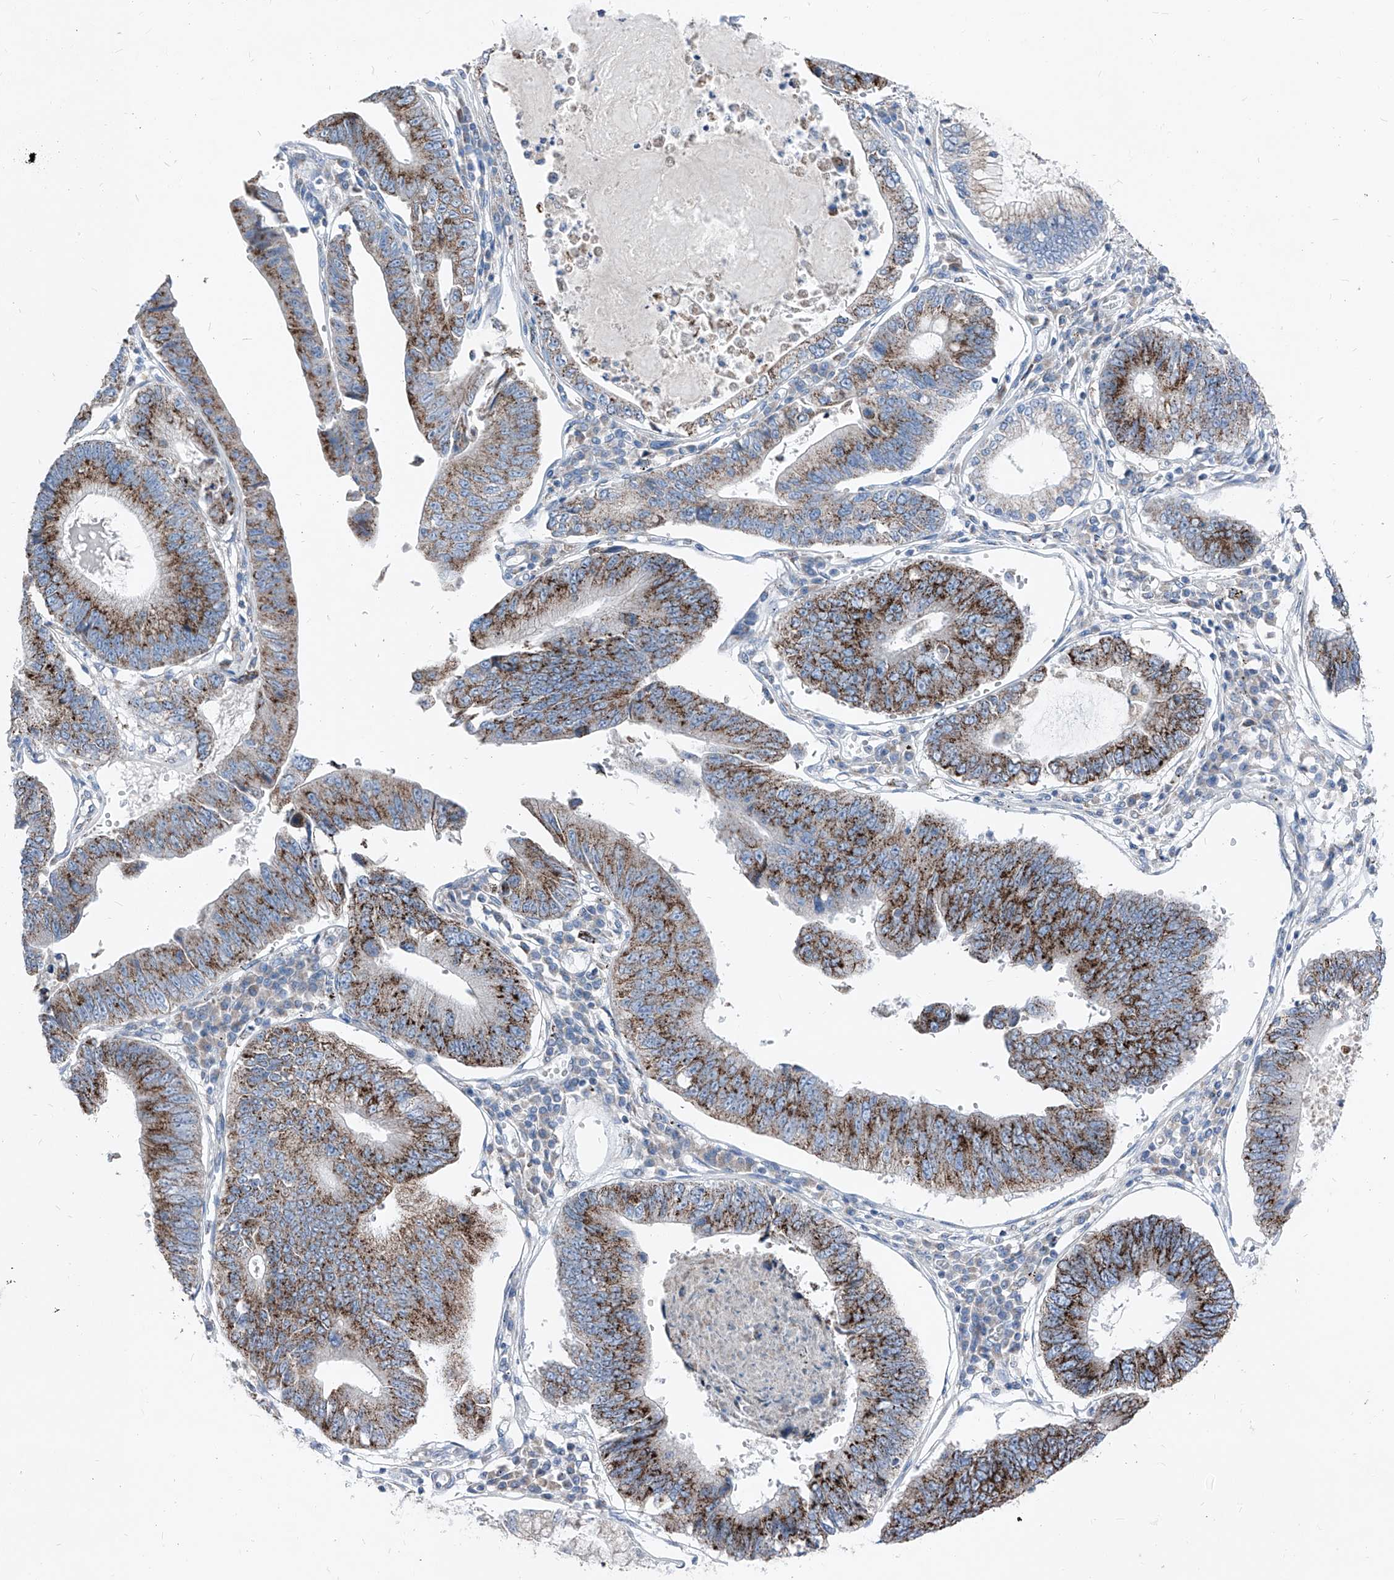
{"staining": {"intensity": "strong", "quantity": ">75%", "location": "cytoplasmic/membranous"}, "tissue": "stomach cancer", "cell_type": "Tumor cells", "image_type": "cancer", "snomed": [{"axis": "morphology", "description": "Adenocarcinoma, NOS"}, {"axis": "topography", "description": "Stomach"}], "caption": "Human adenocarcinoma (stomach) stained for a protein (brown) demonstrates strong cytoplasmic/membranous positive expression in about >75% of tumor cells.", "gene": "AGPS", "patient": {"sex": "male", "age": 59}}